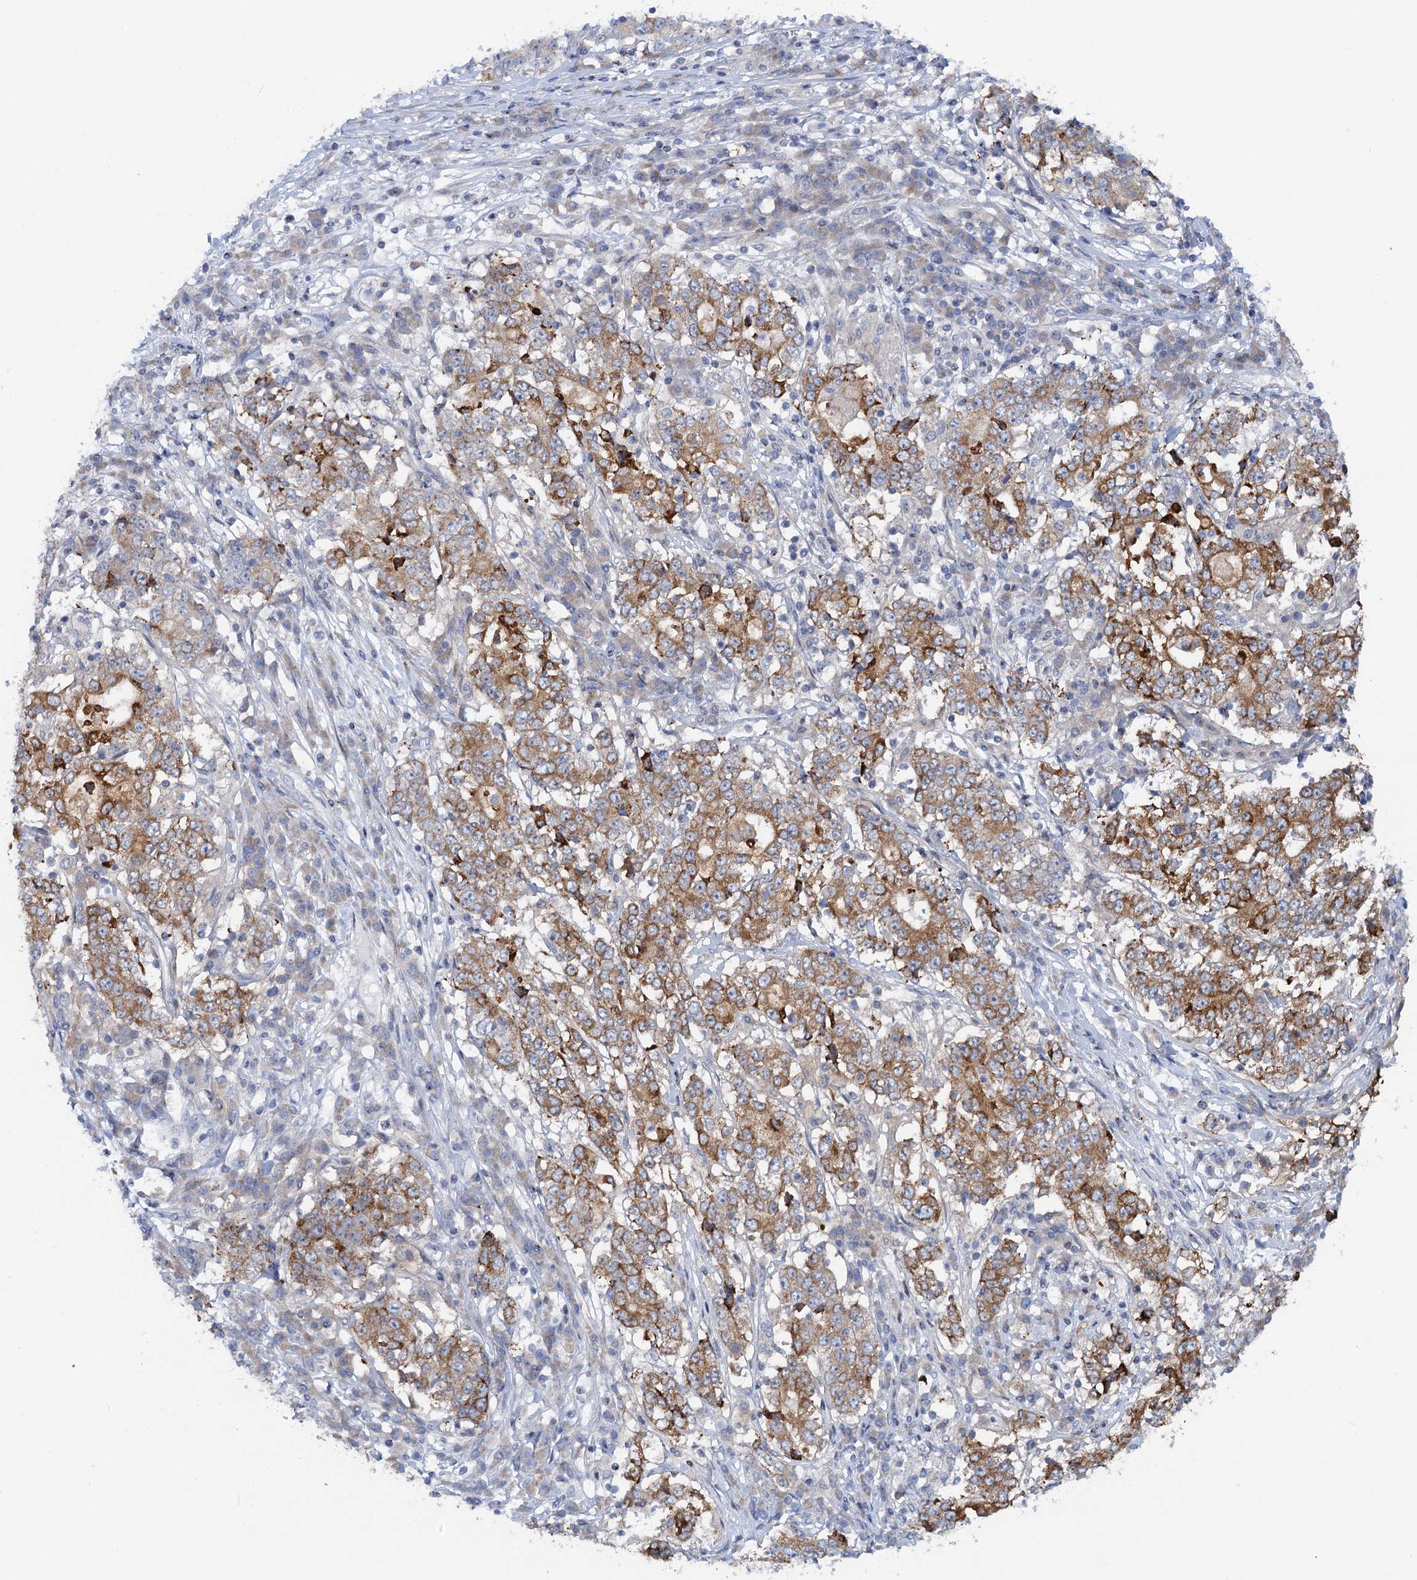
{"staining": {"intensity": "moderate", "quantity": "25%-75%", "location": "cytoplasmic/membranous"}, "tissue": "stomach cancer", "cell_type": "Tumor cells", "image_type": "cancer", "snomed": [{"axis": "morphology", "description": "Adenocarcinoma, NOS"}, {"axis": "topography", "description": "Stomach"}], "caption": "Stomach adenocarcinoma was stained to show a protein in brown. There is medium levels of moderate cytoplasmic/membranous expression in approximately 25%-75% of tumor cells.", "gene": "QPCTL", "patient": {"sex": "male", "age": 59}}